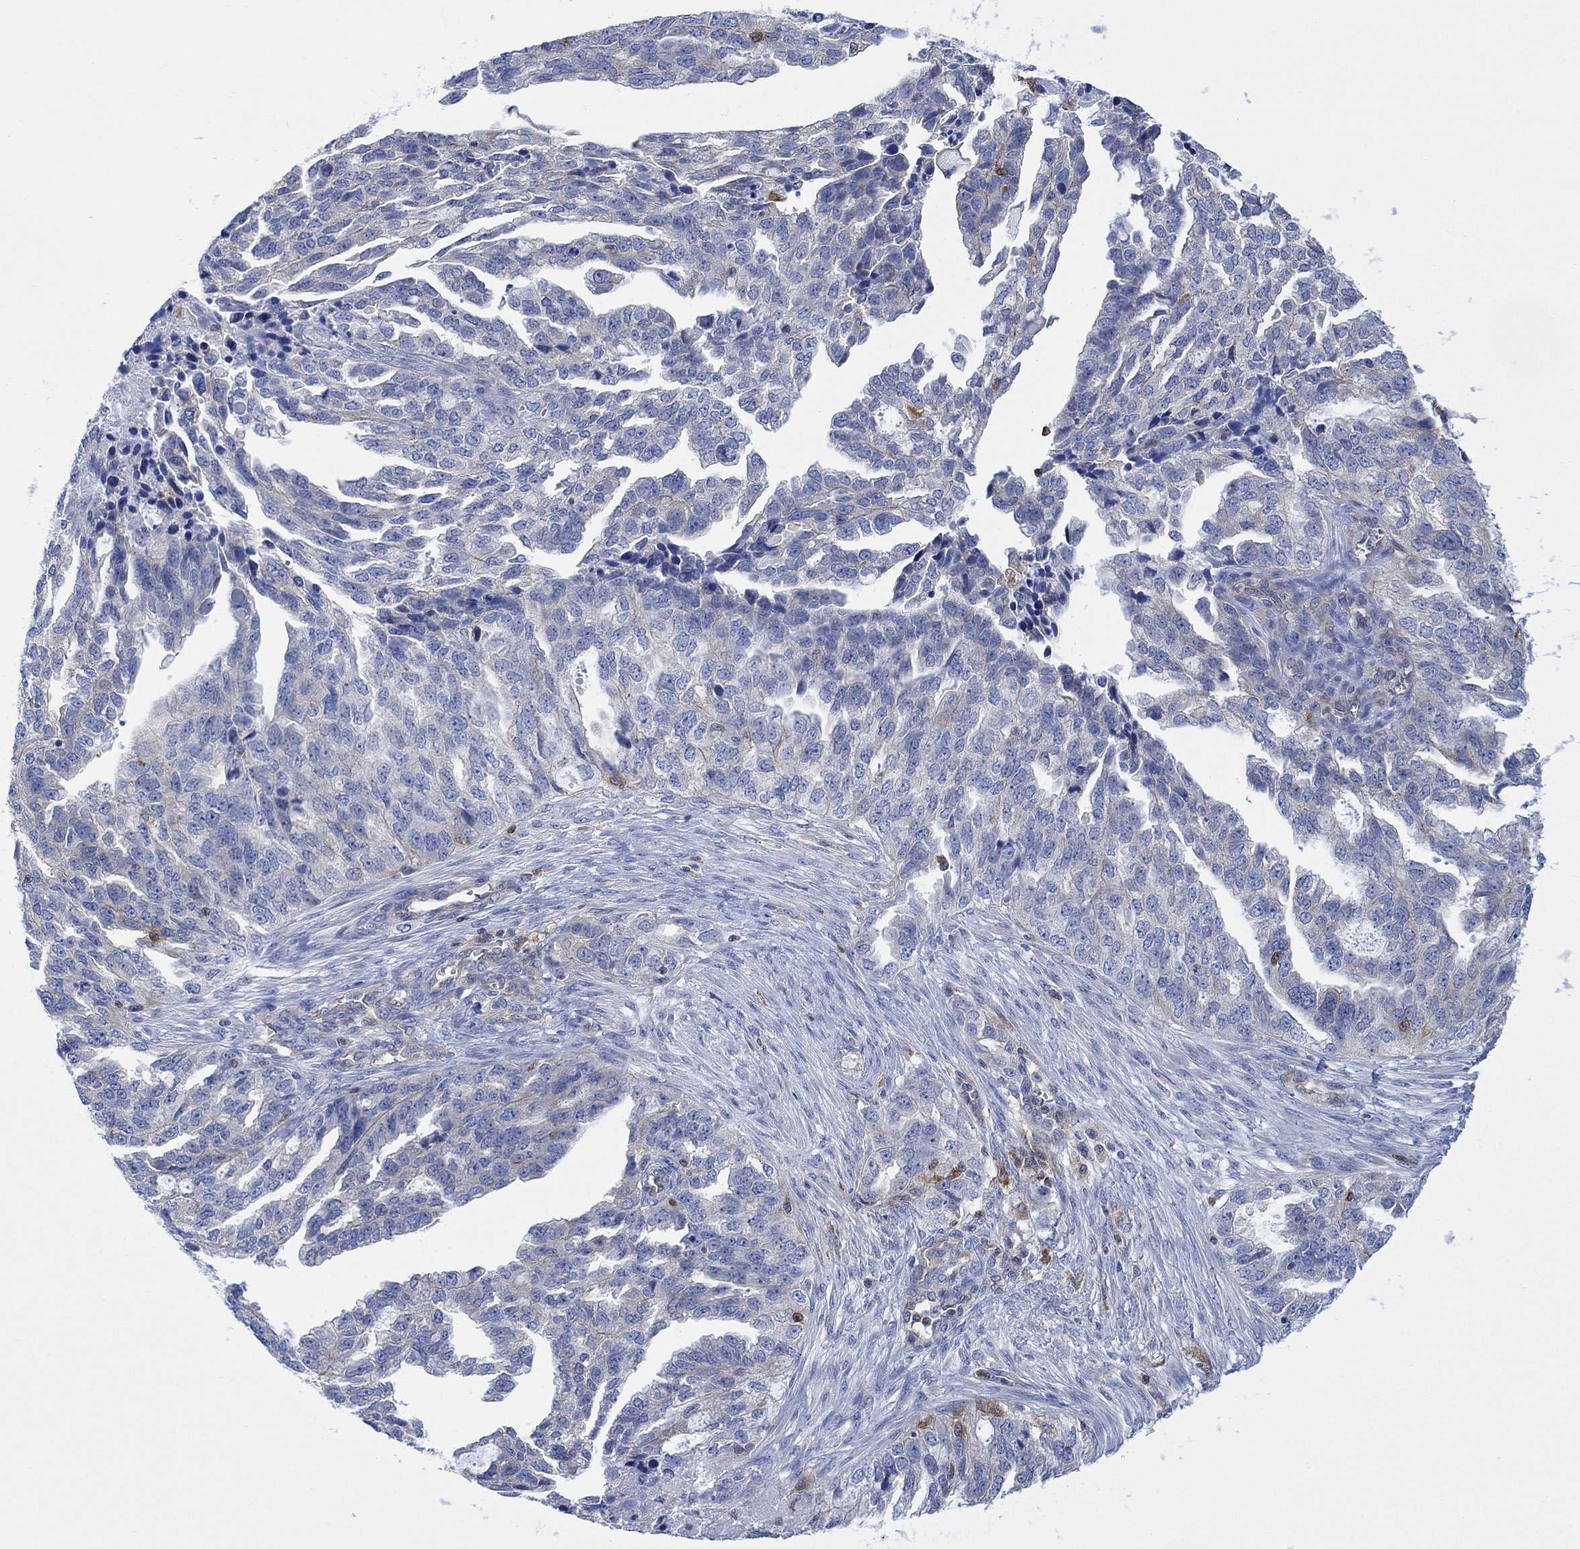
{"staining": {"intensity": "negative", "quantity": "none", "location": "none"}, "tissue": "ovarian cancer", "cell_type": "Tumor cells", "image_type": "cancer", "snomed": [{"axis": "morphology", "description": "Cystadenocarcinoma, serous, NOS"}, {"axis": "topography", "description": "Ovary"}], "caption": "Tumor cells are negative for protein expression in human ovarian cancer.", "gene": "GBP5", "patient": {"sex": "female", "age": 51}}